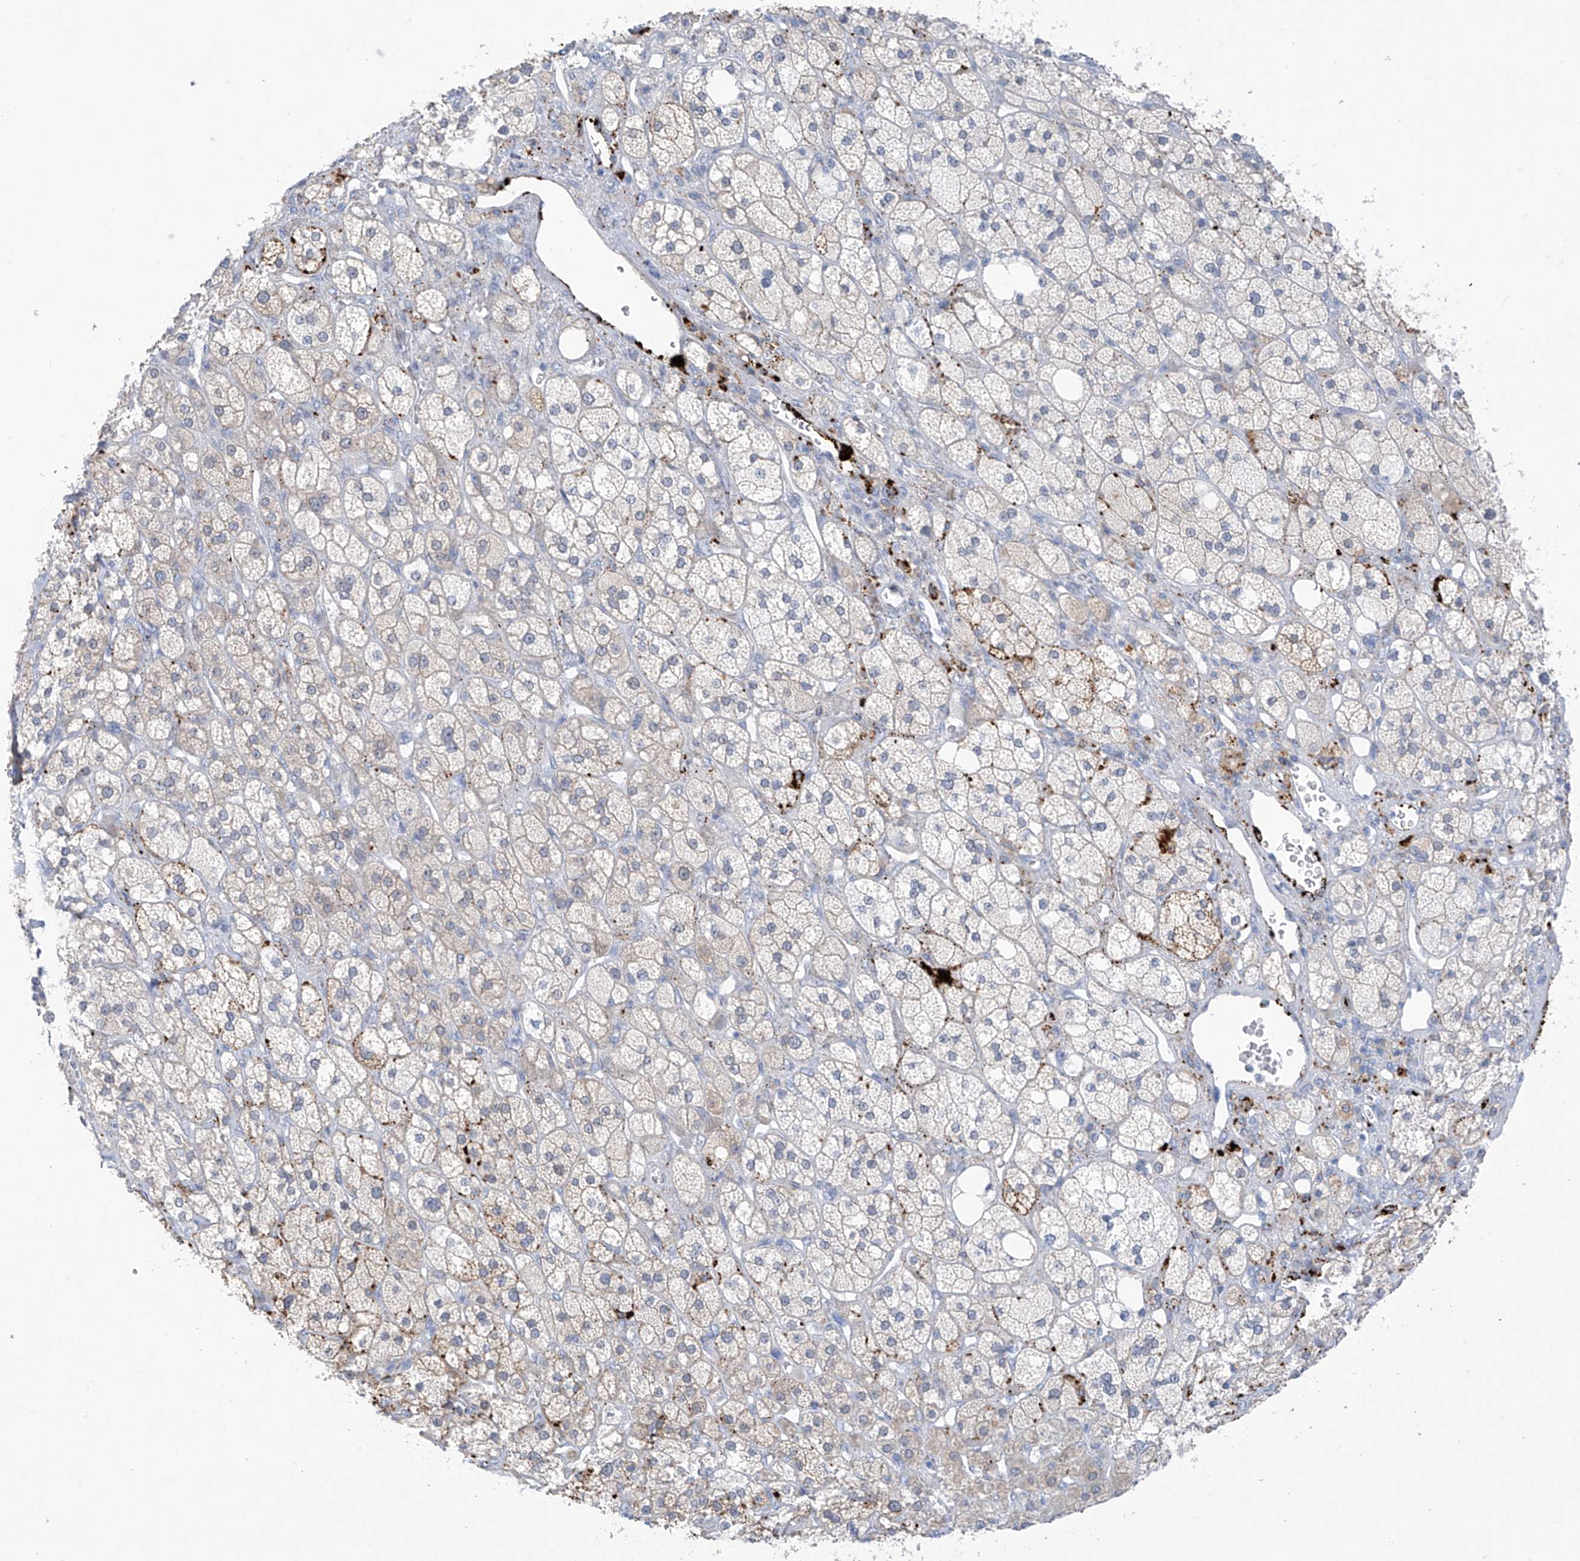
{"staining": {"intensity": "moderate", "quantity": "<25%", "location": "cytoplasmic/membranous"}, "tissue": "adrenal gland", "cell_type": "Glandular cells", "image_type": "normal", "snomed": [{"axis": "morphology", "description": "Normal tissue, NOS"}, {"axis": "topography", "description": "Adrenal gland"}], "caption": "Glandular cells demonstrate low levels of moderate cytoplasmic/membranous staining in approximately <25% of cells in benign human adrenal gland.", "gene": "ZNF793", "patient": {"sex": "male", "age": 61}}